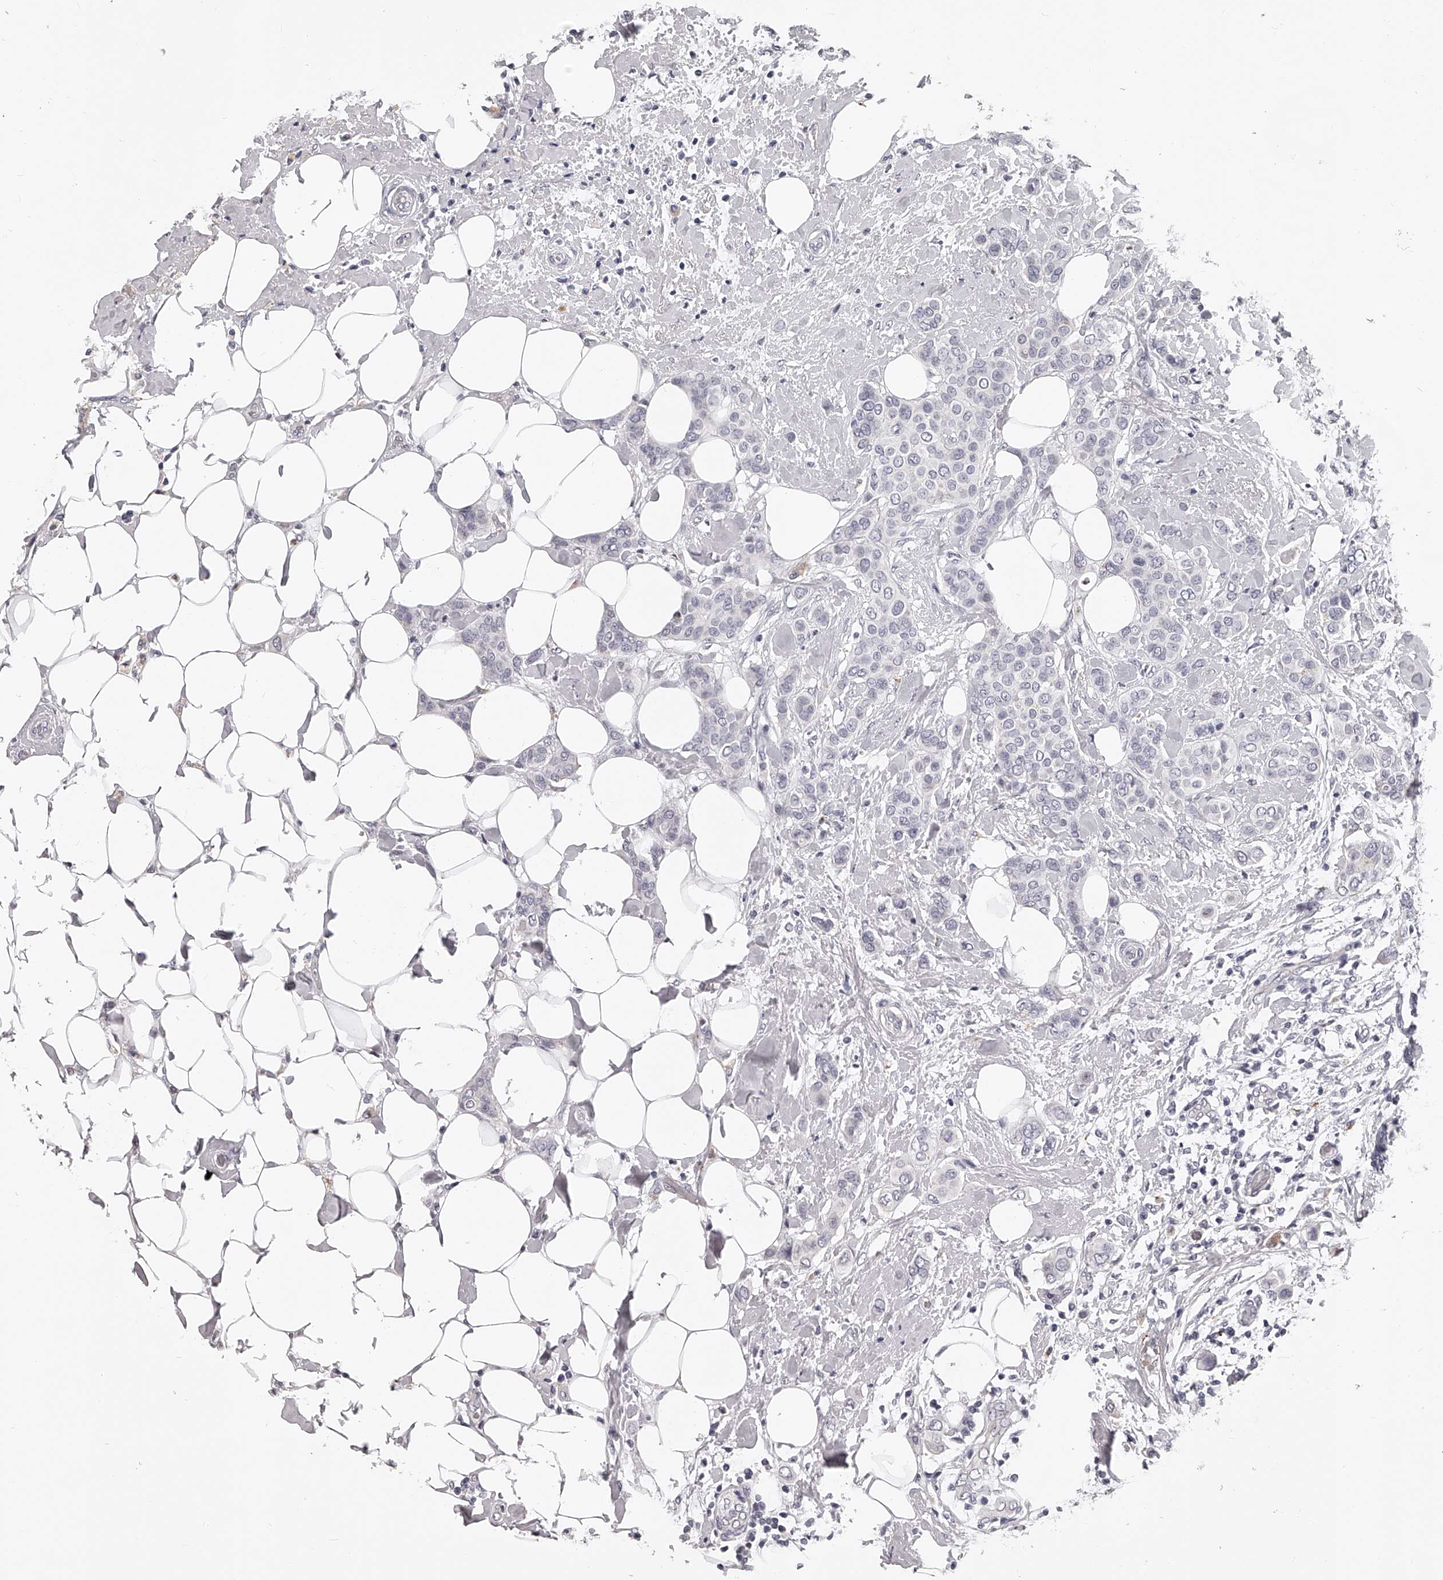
{"staining": {"intensity": "negative", "quantity": "none", "location": "none"}, "tissue": "breast cancer", "cell_type": "Tumor cells", "image_type": "cancer", "snomed": [{"axis": "morphology", "description": "Lobular carcinoma"}, {"axis": "topography", "description": "Breast"}], "caption": "Protein analysis of breast cancer (lobular carcinoma) demonstrates no significant expression in tumor cells. Brightfield microscopy of immunohistochemistry (IHC) stained with DAB (3,3'-diaminobenzidine) (brown) and hematoxylin (blue), captured at high magnification.", "gene": "DMRT1", "patient": {"sex": "female", "age": 51}}